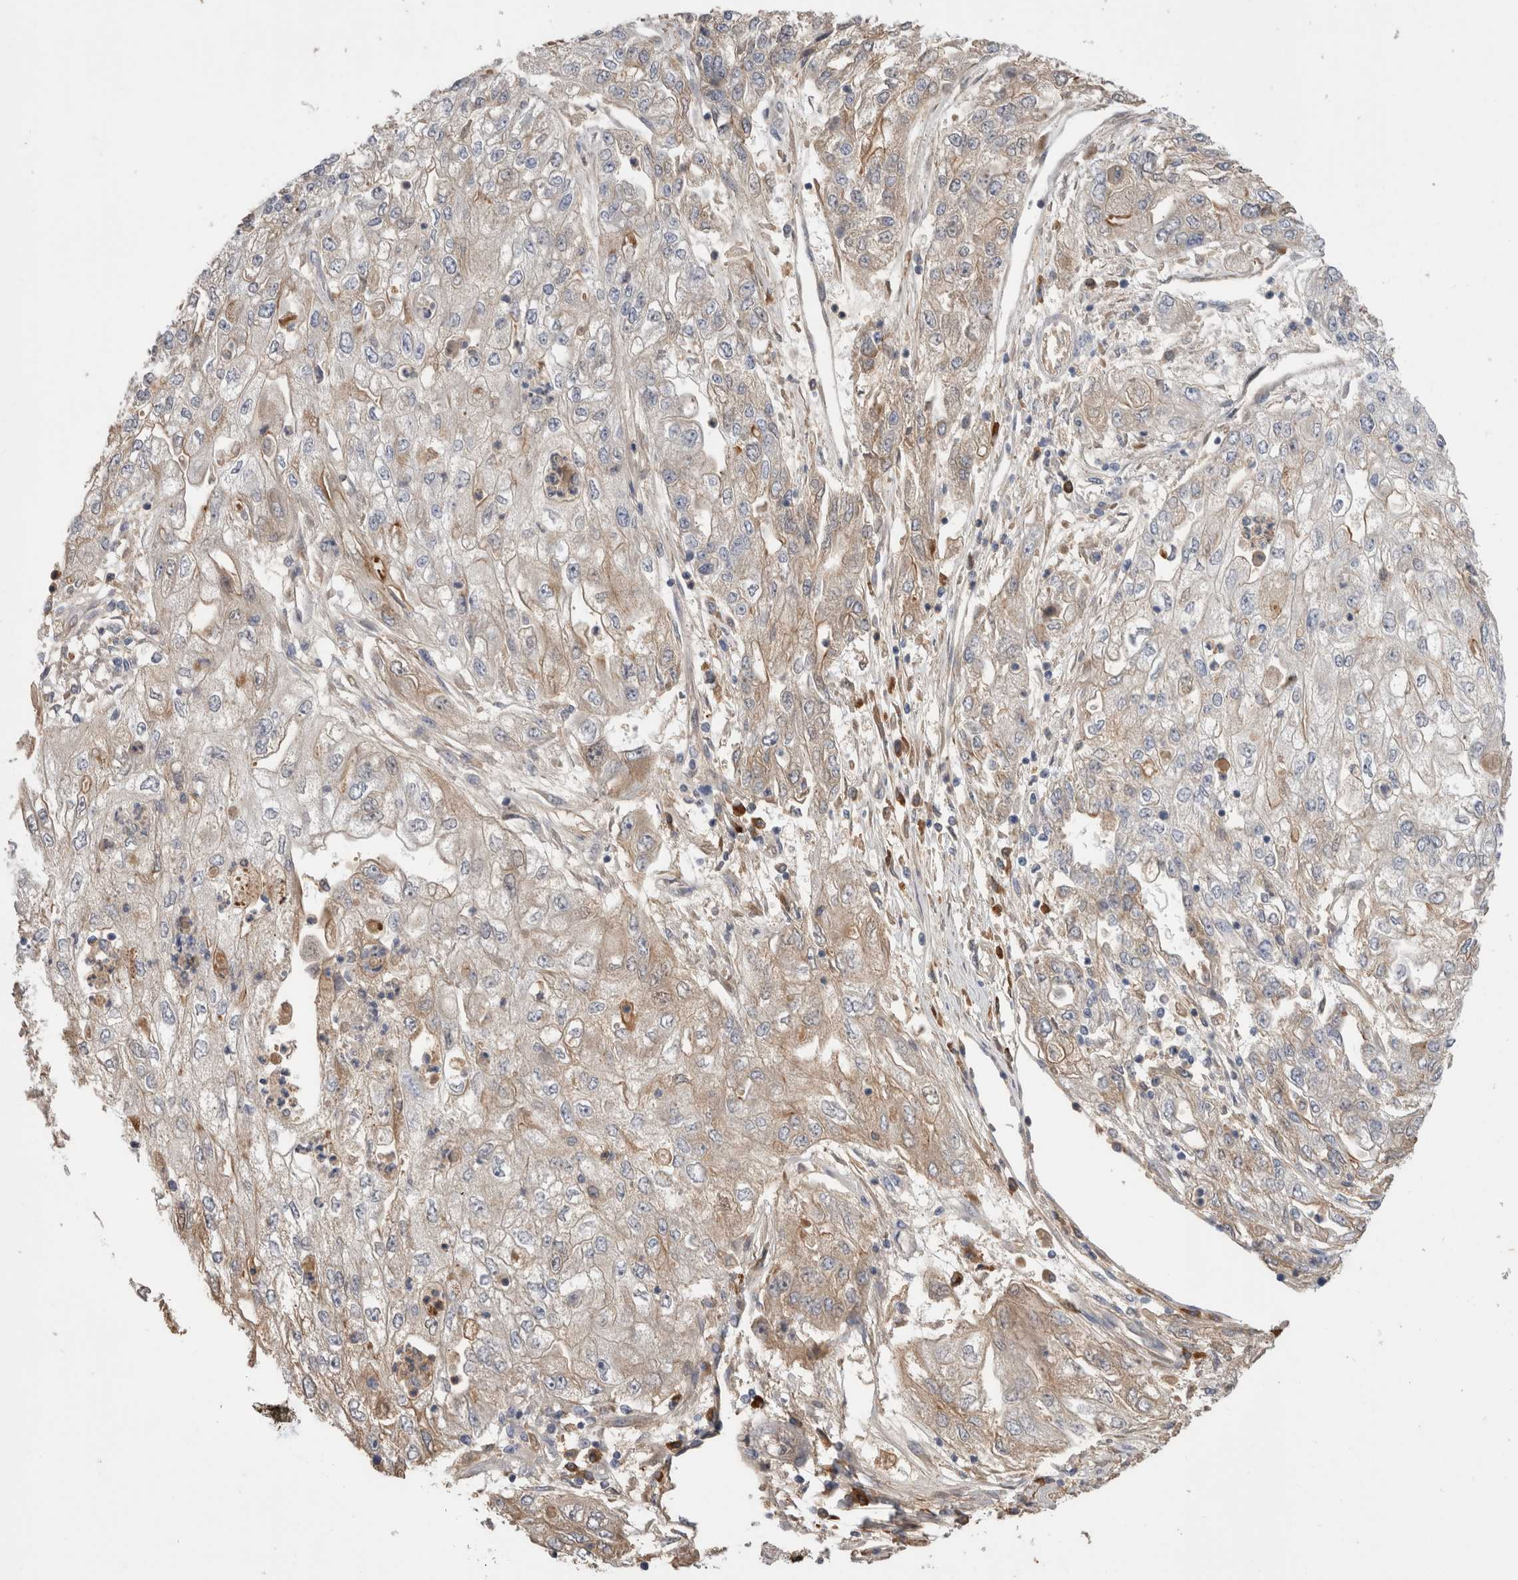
{"staining": {"intensity": "weak", "quantity": "25%-75%", "location": "cytoplasmic/membranous"}, "tissue": "endometrial cancer", "cell_type": "Tumor cells", "image_type": "cancer", "snomed": [{"axis": "morphology", "description": "Adenocarcinoma, NOS"}, {"axis": "topography", "description": "Endometrium"}], "caption": "Immunohistochemistry histopathology image of neoplastic tissue: endometrial cancer stained using immunohistochemistry (IHC) reveals low levels of weak protein expression localized specifically in the cytoplasmic/membranous of tumor cells, appearing as a cytoplasmic/membranous brown color.", "gene": "PPP3CC", "patient": {"sex": "female", "age": 49}}